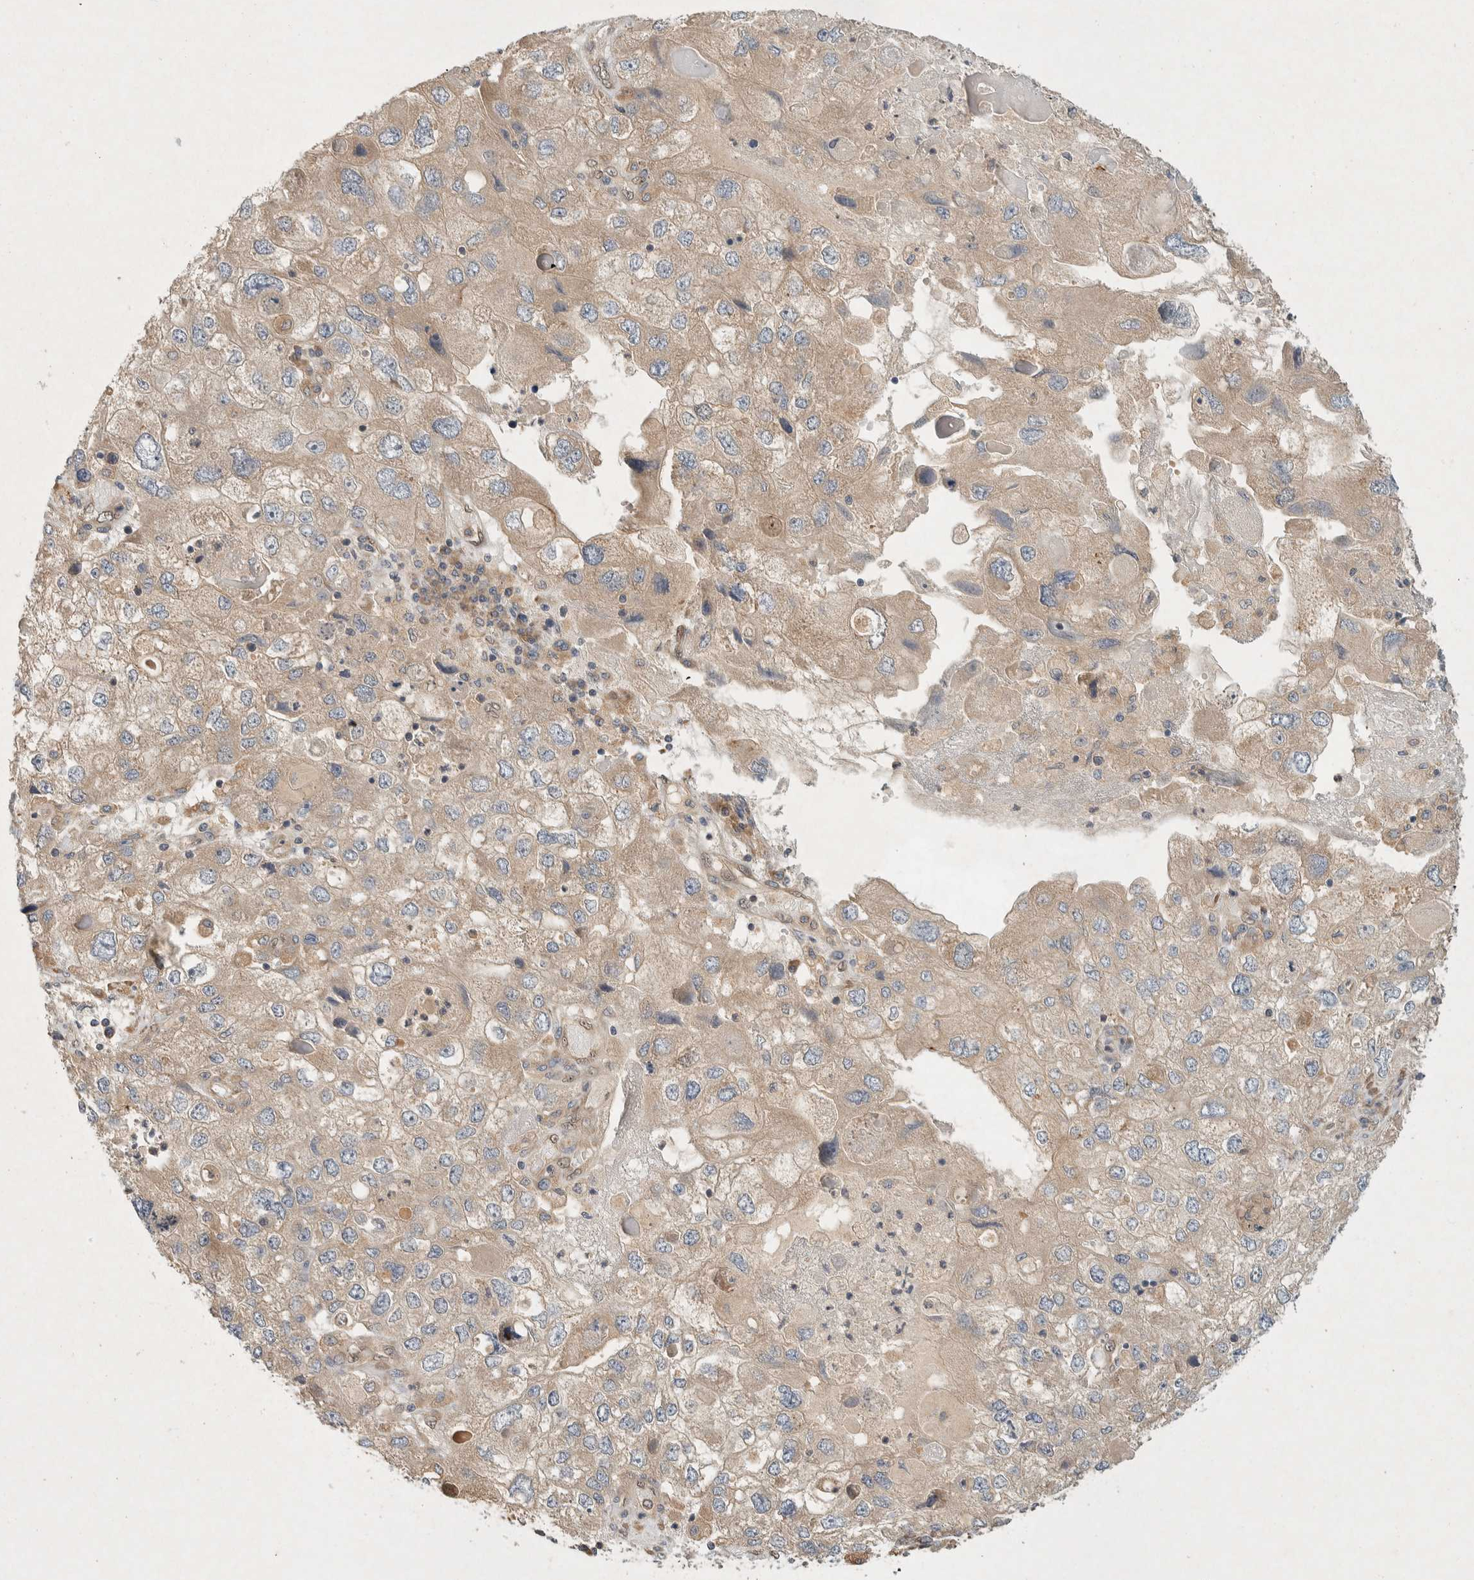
{"staining": {"intensity": "weak", "quantity": ">75%", "location": "cytoplasmic/membranous"}, "tissue": "endometrial cancer", "cell_type": "Tumor cells", "image_type": "cancer", "snomed": [{"axis": "morphology", "description": "Adenocarcinoma, NOS"}, {"axis": "topography", "description": "Endometrium"}], "caption": "DAB (3,3'-diaminobenzidine) immunohistochemical staining of endometrial cancer demonstrates weak cytoplasmic/membranous protein expression in approximately >75% of tumor cells.", "gene": "PXK", "patient": {"sex": "female", "age": 49}}